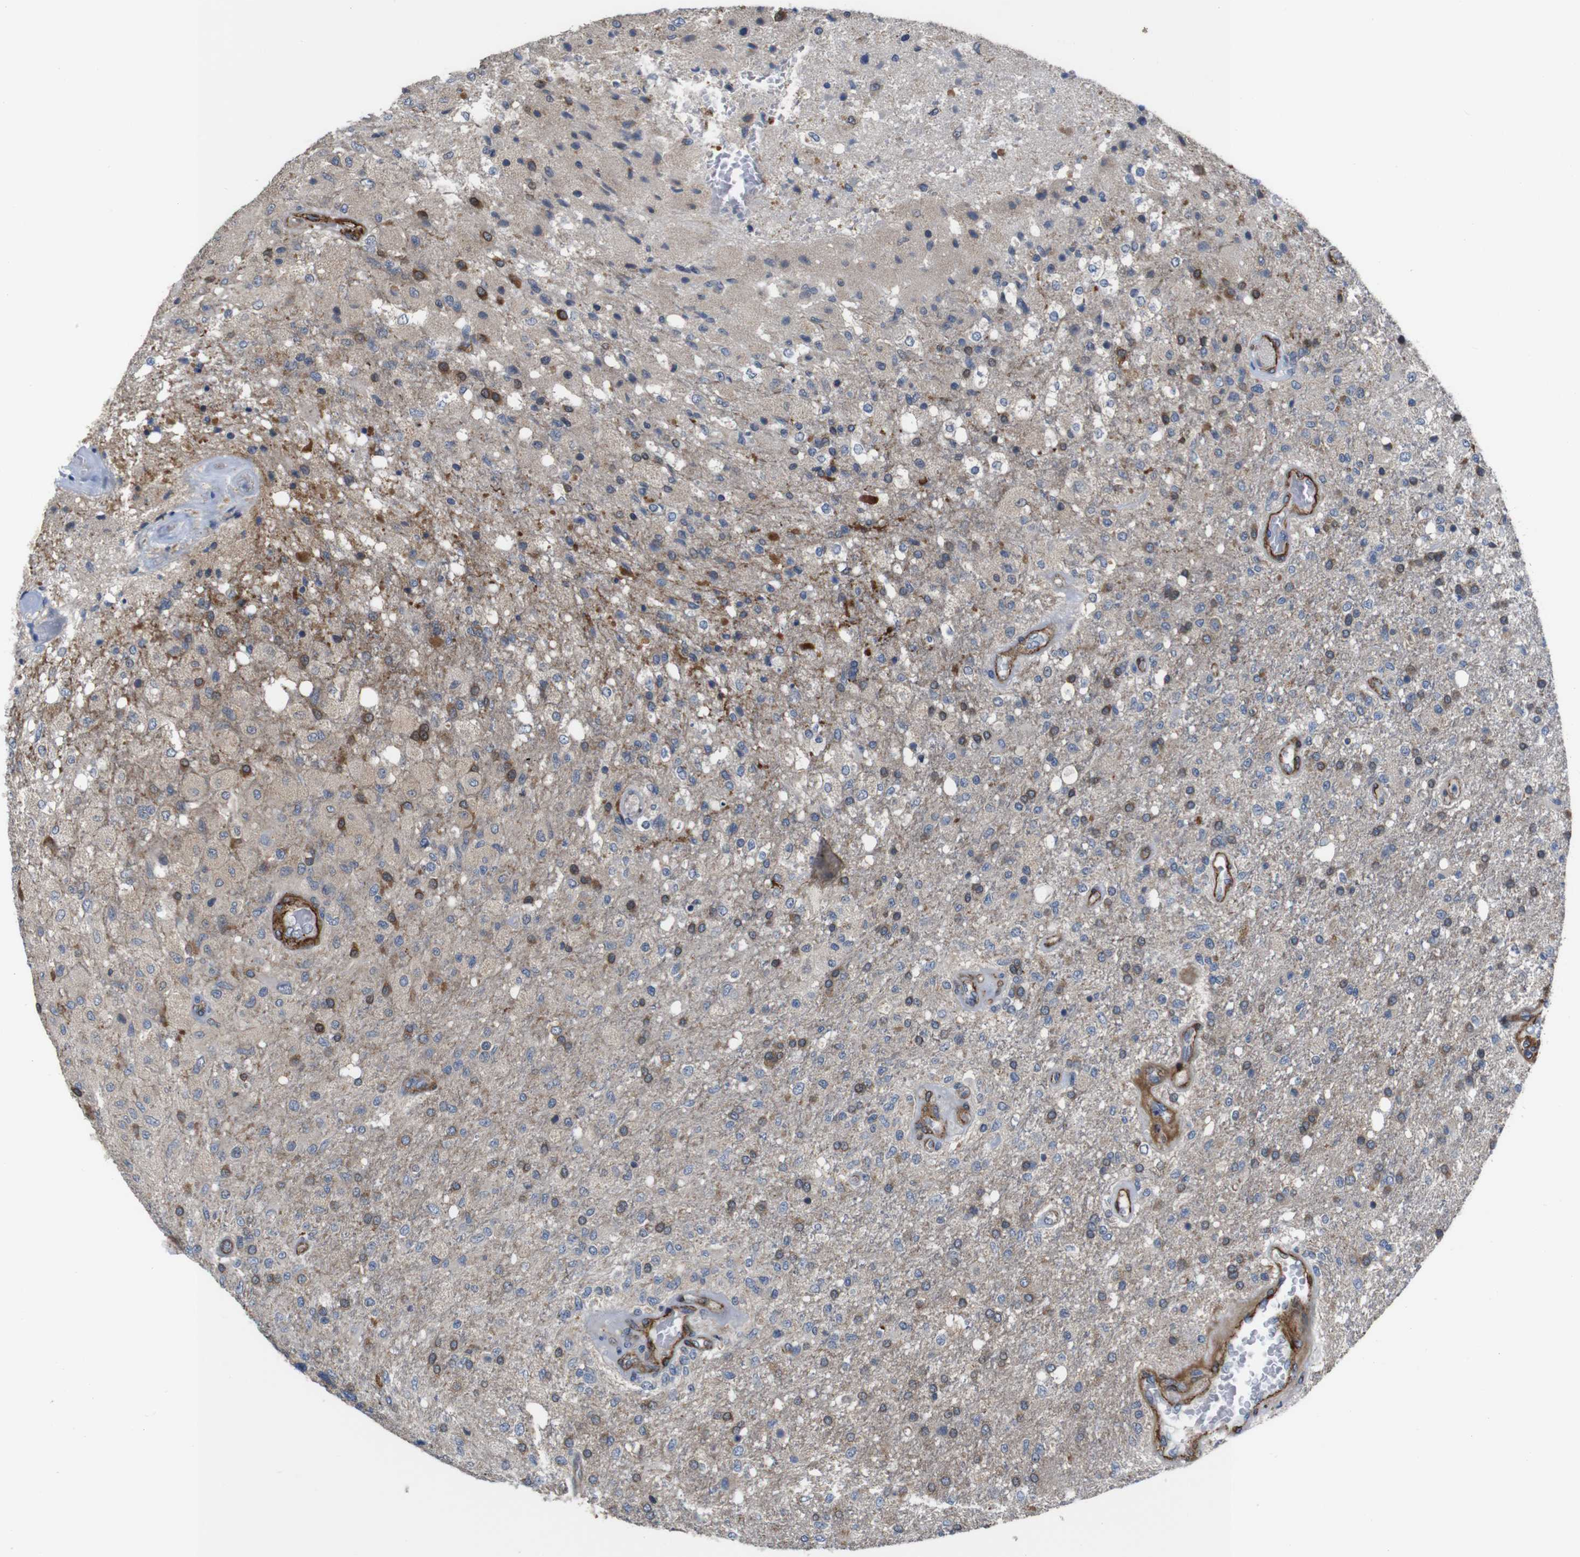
{"staining": {"intensity": "strong", "quantity": "<25%", "location": "cytoplasmic/membranous"}, "tissue": "glioma", "cell_type": "Tumor cells", "image_type": "cancer", "snomed": [{"axis": "morphology", "description": "Normal tissue, NOS"}, {"axis": "morphology", "description": "Glioma, malignant, High grade"}, {"axis": "topography", "description": "Cerebral cortex"}], "caption": "Human glioma stained for a protein (brown) demonstrates strong cytoplasmic/membranous positive positivity in about <25% of tumor cells.", "gene": "GGT7", "patient": {"sex": "male", "age": 77}}